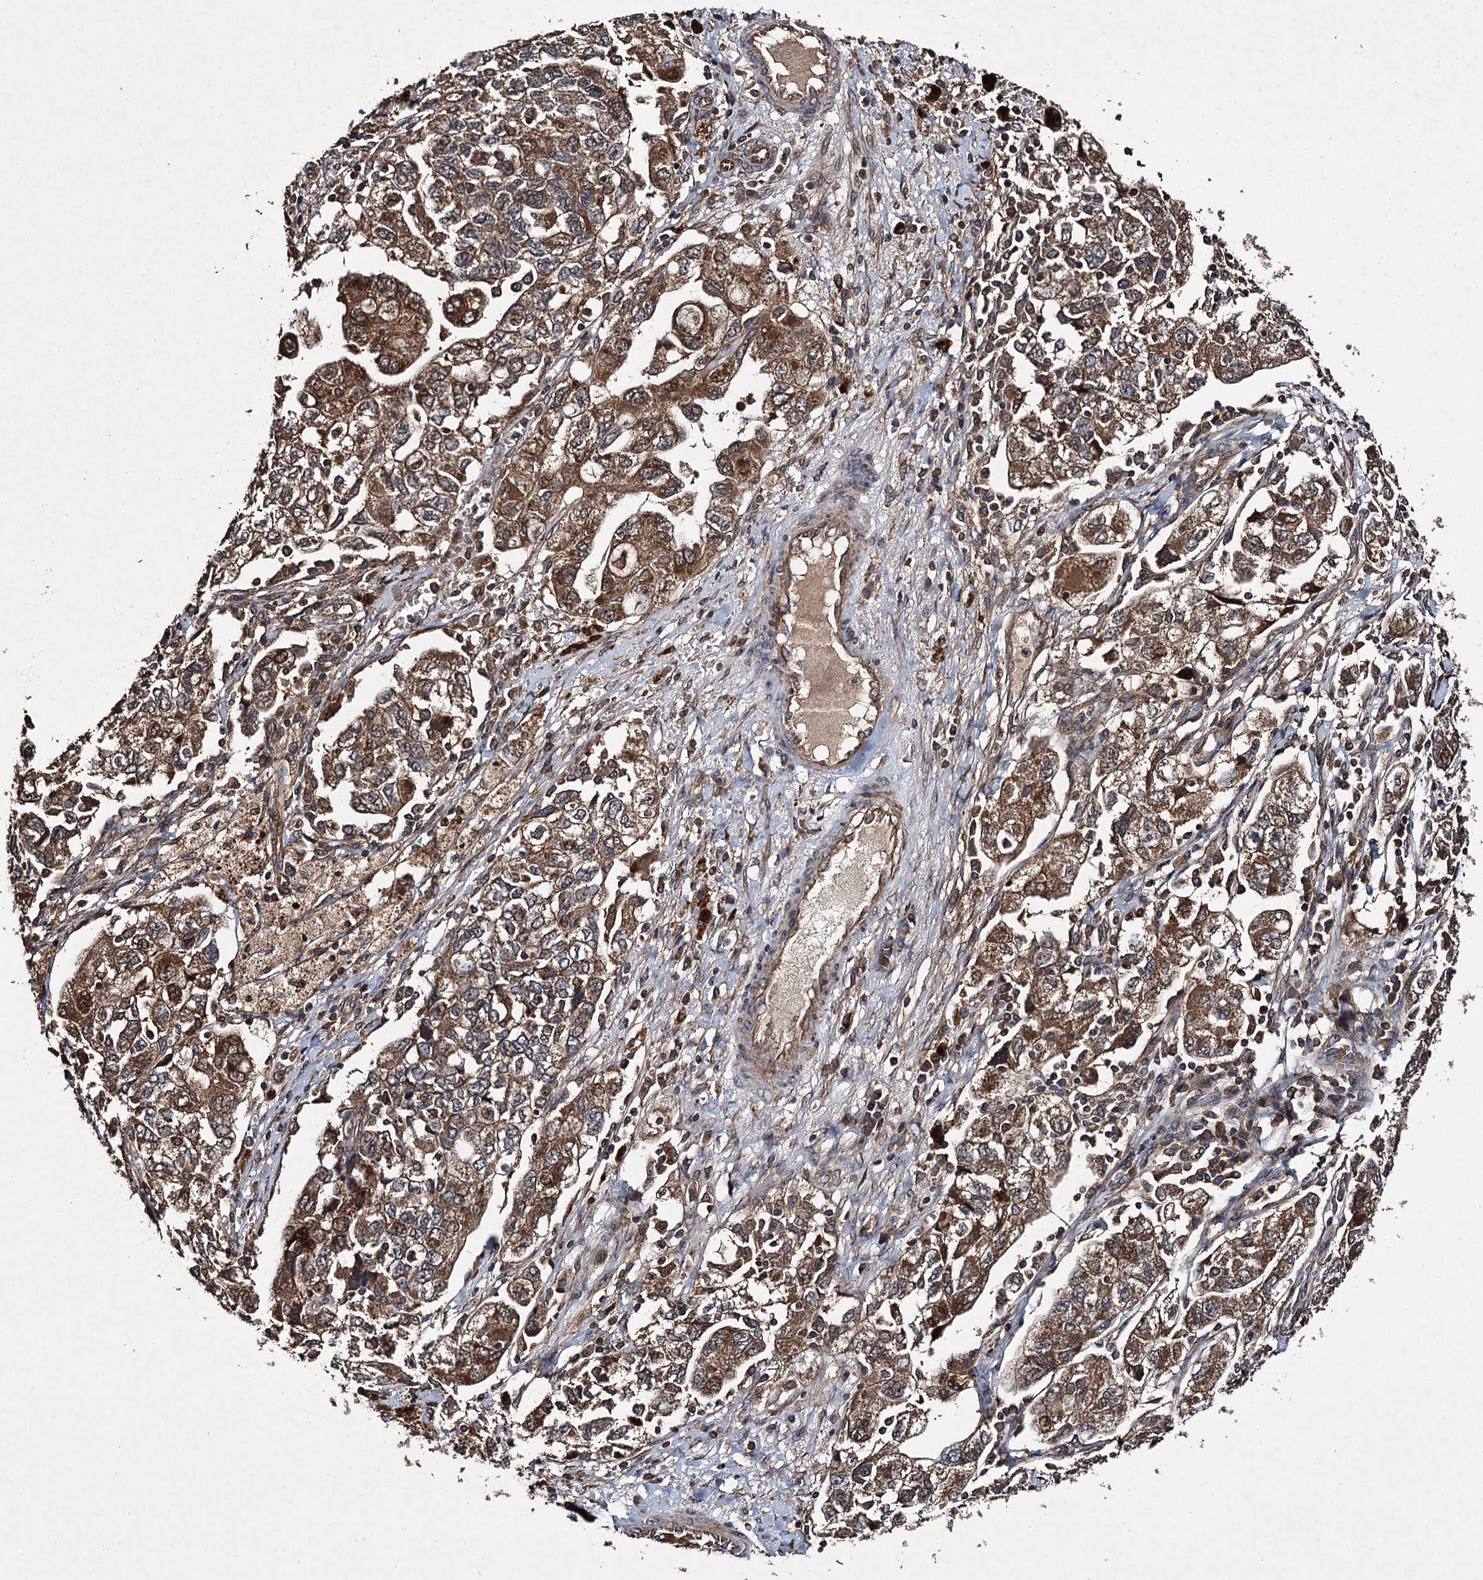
{"staining": {"intensity": "moderate", "quantity": ">75%", "location": "cytoplasmic/membranous,nuclear"}, "tissue": "ovarian cancer", "cell_type": "Tumor cells", "image_type": "cancer", "snomed": [{"axis": "morphology", "description": "Carcinoma, NOS"}, {"axis": "morphology", "description": "Cystadenocarcinoma, serous, NOS"}, {"axis": "topography", "description": "Ovary"}], "caption": "DAB (3,3'-diaminobenzidine) immunohistochemical staining of human carcinoma (ovarian) demonstrates moderate cytoplasmic/membranous and nuclear protein staining in about >75% of tumor cells.", "gene": "TMEM39B", "patient": {"sex": "female", "age": 69}}